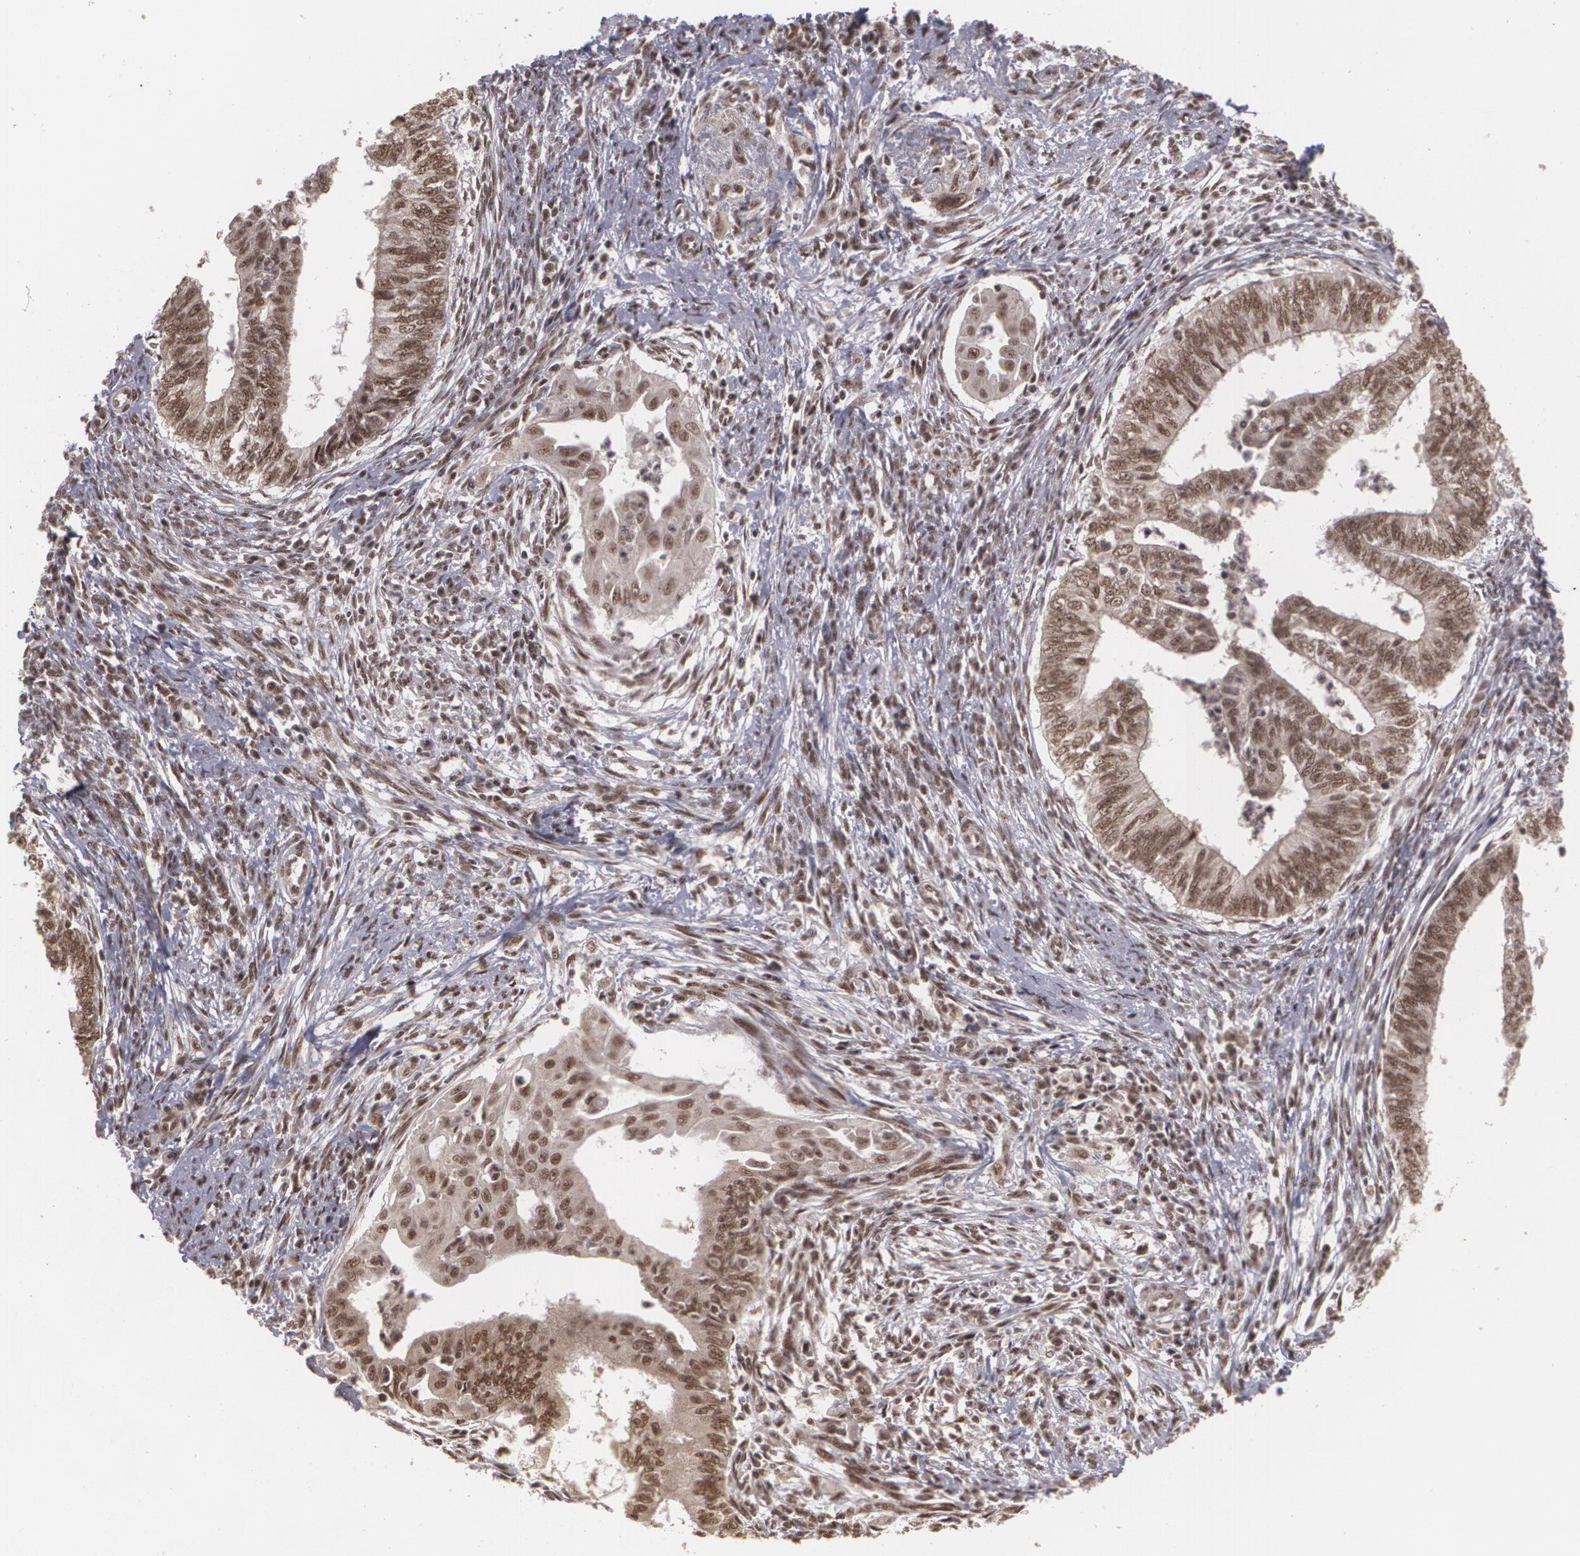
{"staining": {"intensity": "moderate", "quantity": ">75%", "location": "nuclear"}, "tissue": "endometrial cancer", "cell_type": "Tumor cells", "image_type": "cancer", "snomed": [{"axis": "morphology", "description": "Adenocarcinoma, NOS"}, {"axis": "topography", "description": "Endometrium"}], "caption": "Moderate nuclear positivity for a protein is appreciated in about >75% of tumor cells of endometrial cancer using IHC.", "gene": "RXRB", "patient": {"sex": "female", "age": 66}}